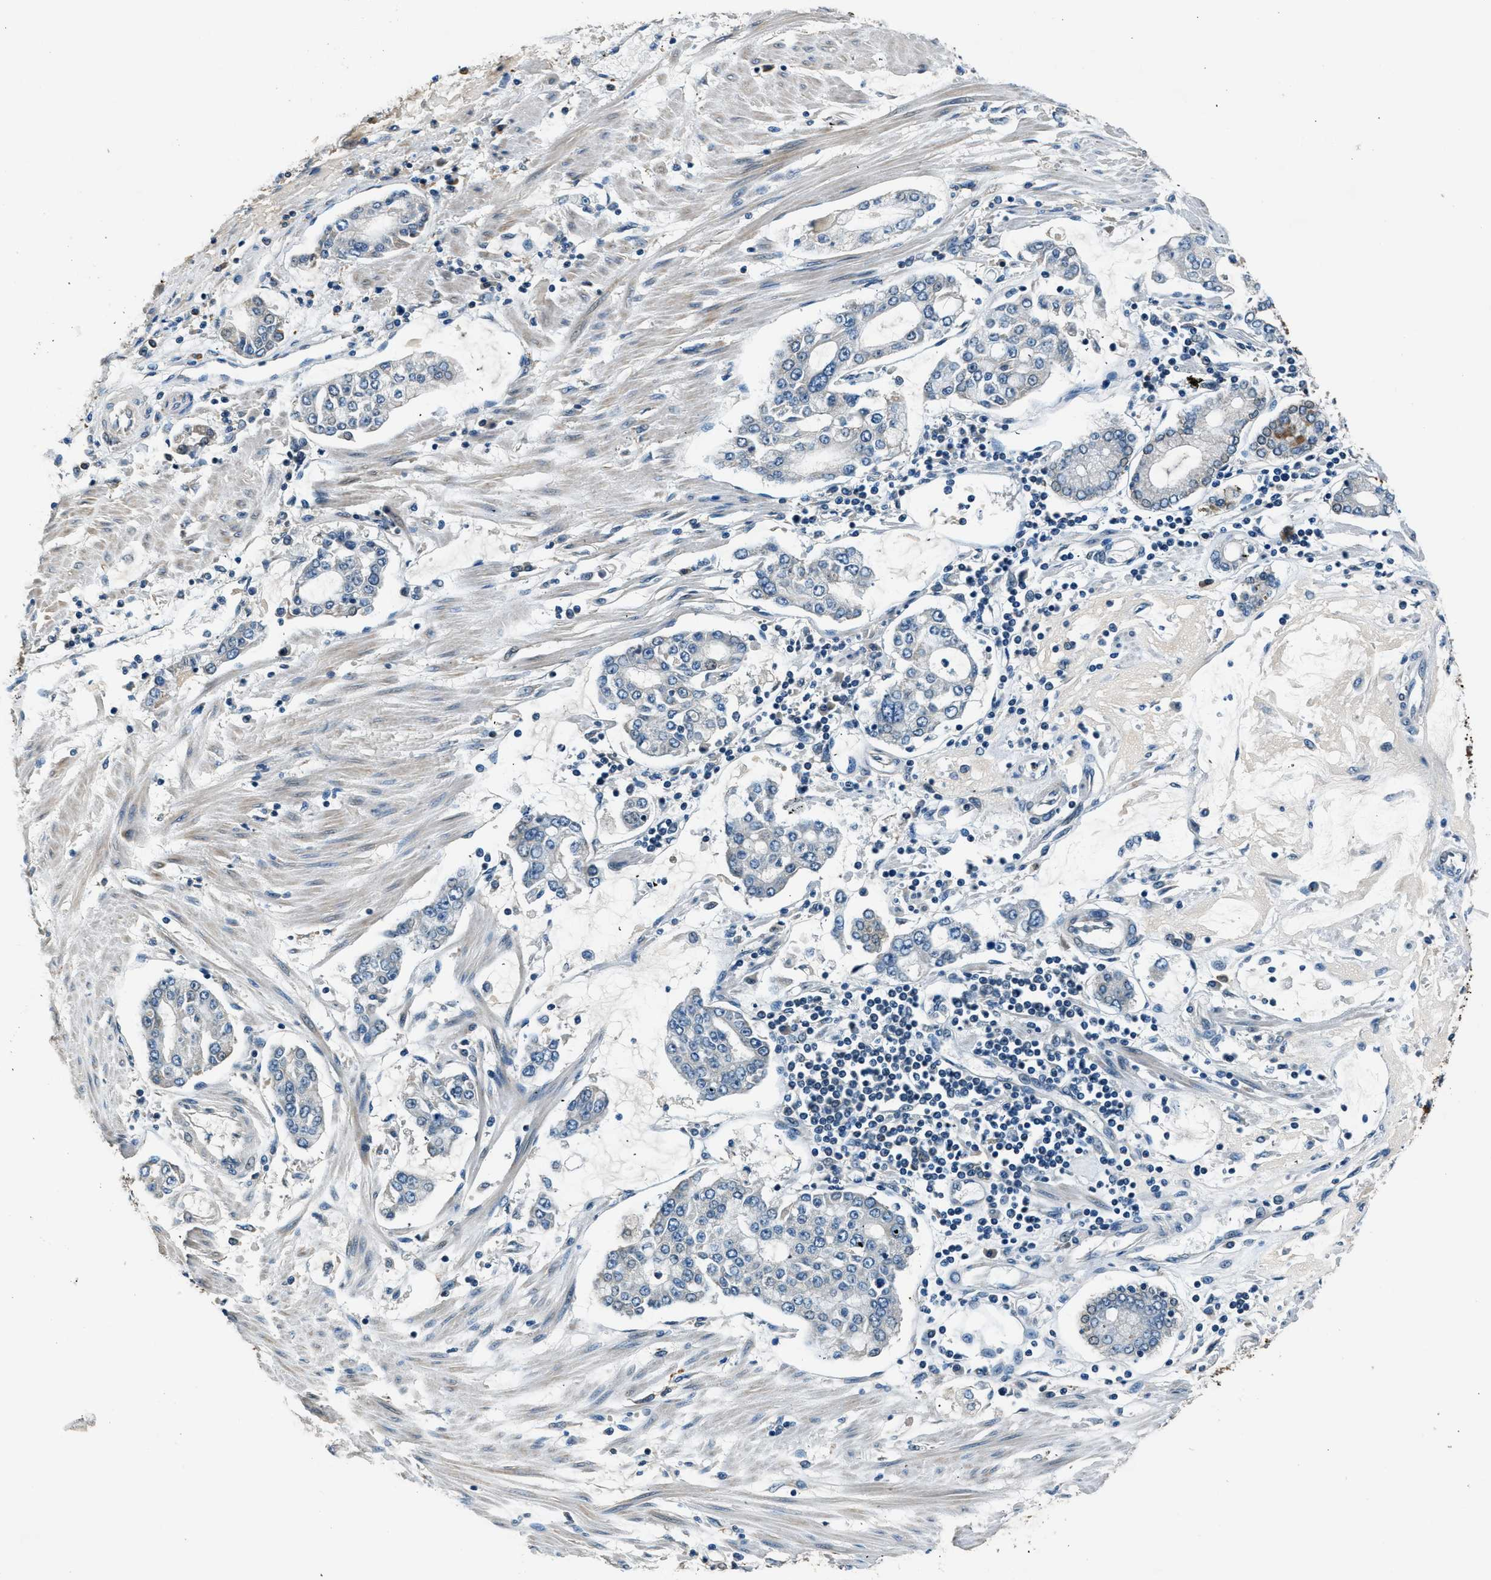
{"staining": {"intensity": "weak", "quantity": "<25%", "location": "cytoplasmic/membranous"}, "tissue": "stomach cancer", "cell_type": "Tumor cells", "image_type": "cancer", "snomed": [{"axis": "morphology", "description": "Adenocarcinoma, NOS"}, {"axis": "topography", "description": "Stomach"}], "caption": "The micrograph demonstrates no significant positivity in tumor cells of stomach adenocarcinoma.", "gene": "NME8", "patient": {"sex": "male", "age": 76}}